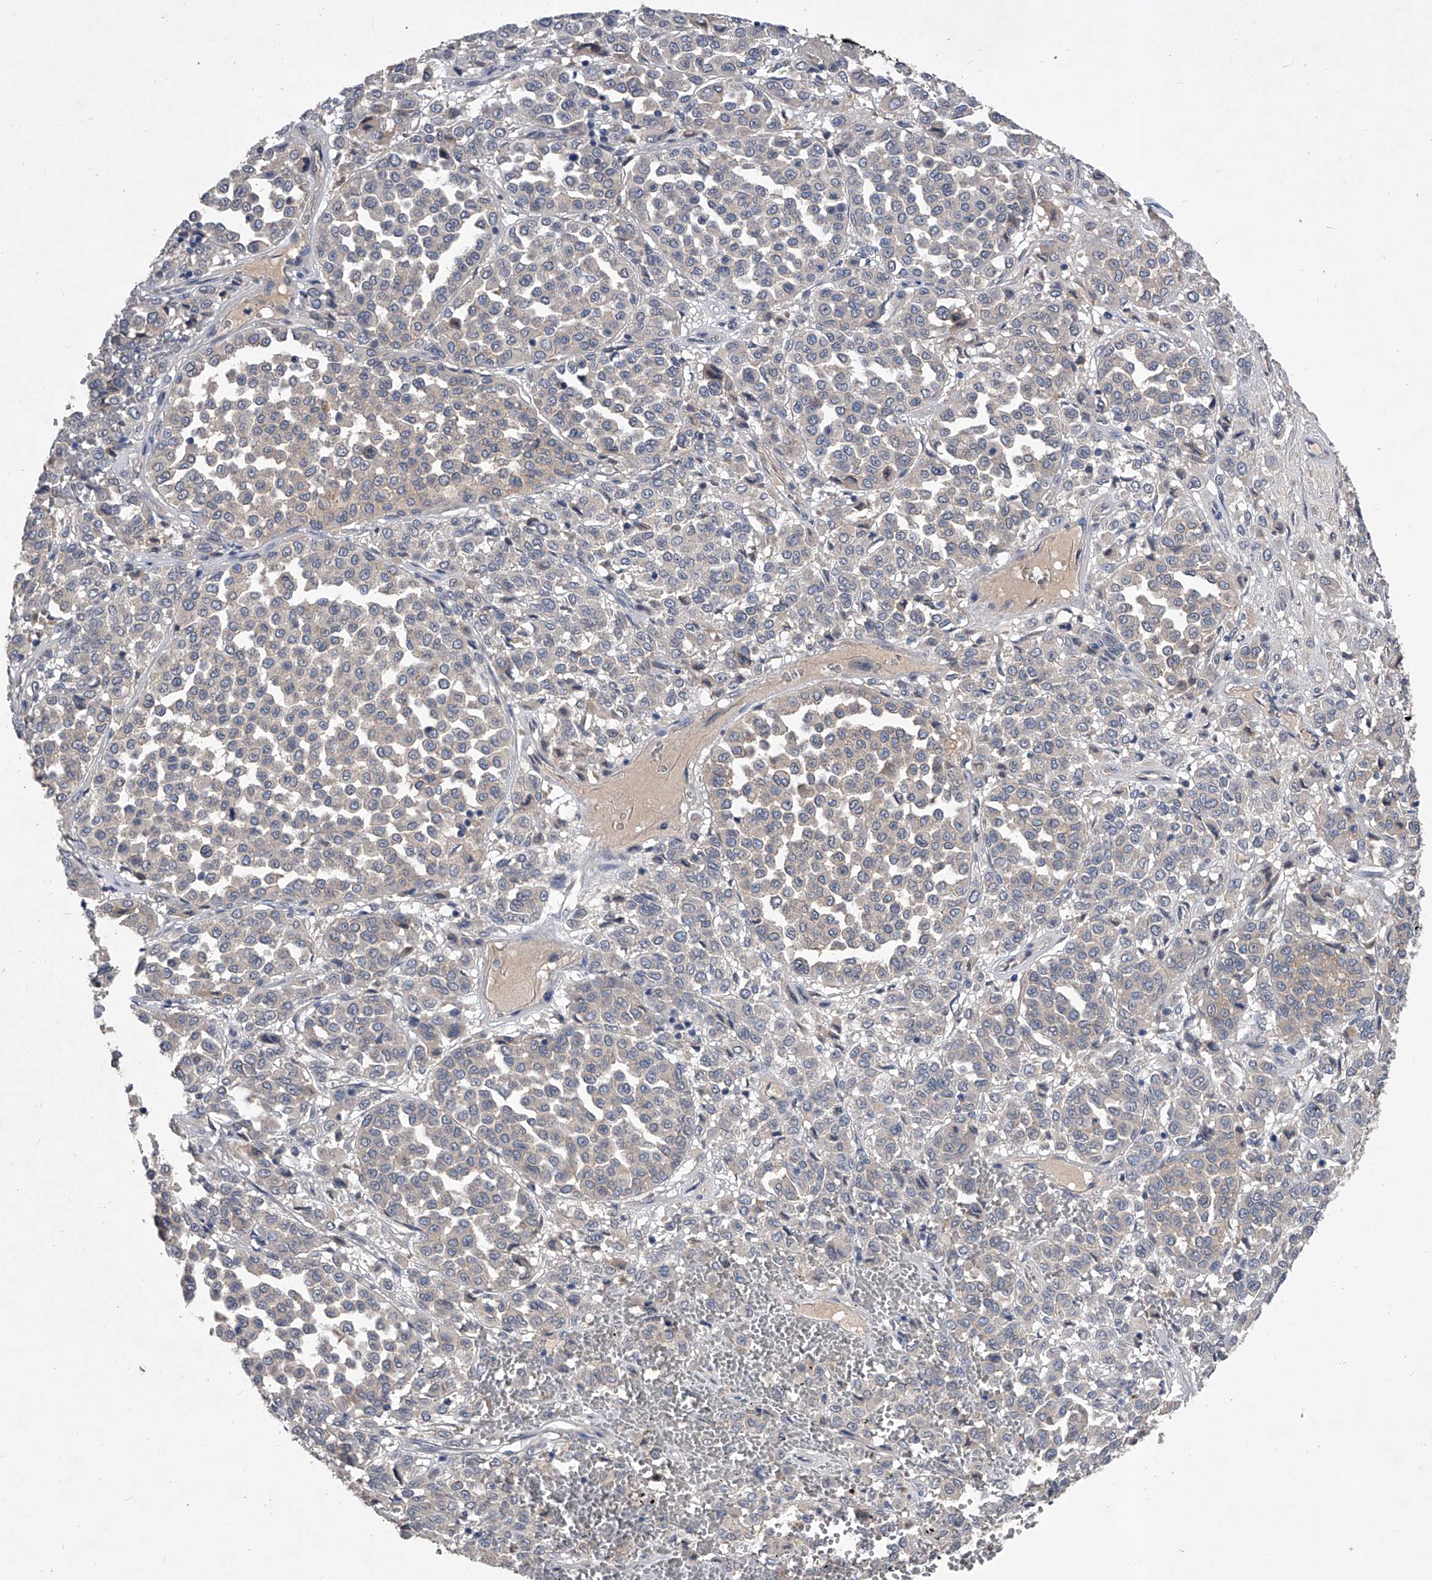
{"staining": {"intensity": "negative", "quantity": "none", "location": "none"}, "tissue": "melanoma", "cell_type": "Tumor cells", "image_type": "cancer", "snomed": [{"axis": "morphology", "description": "Malignant melanoma, Metastatic site"}, {"axis": "topography", "description": "Pancreas"}], "caption": "Protein analysis of malignant melanoma (metastatic site) exhibits no significant expression in tumor cells.", "gene": "C5", "patient": {"sex": "female", "age": 30}}